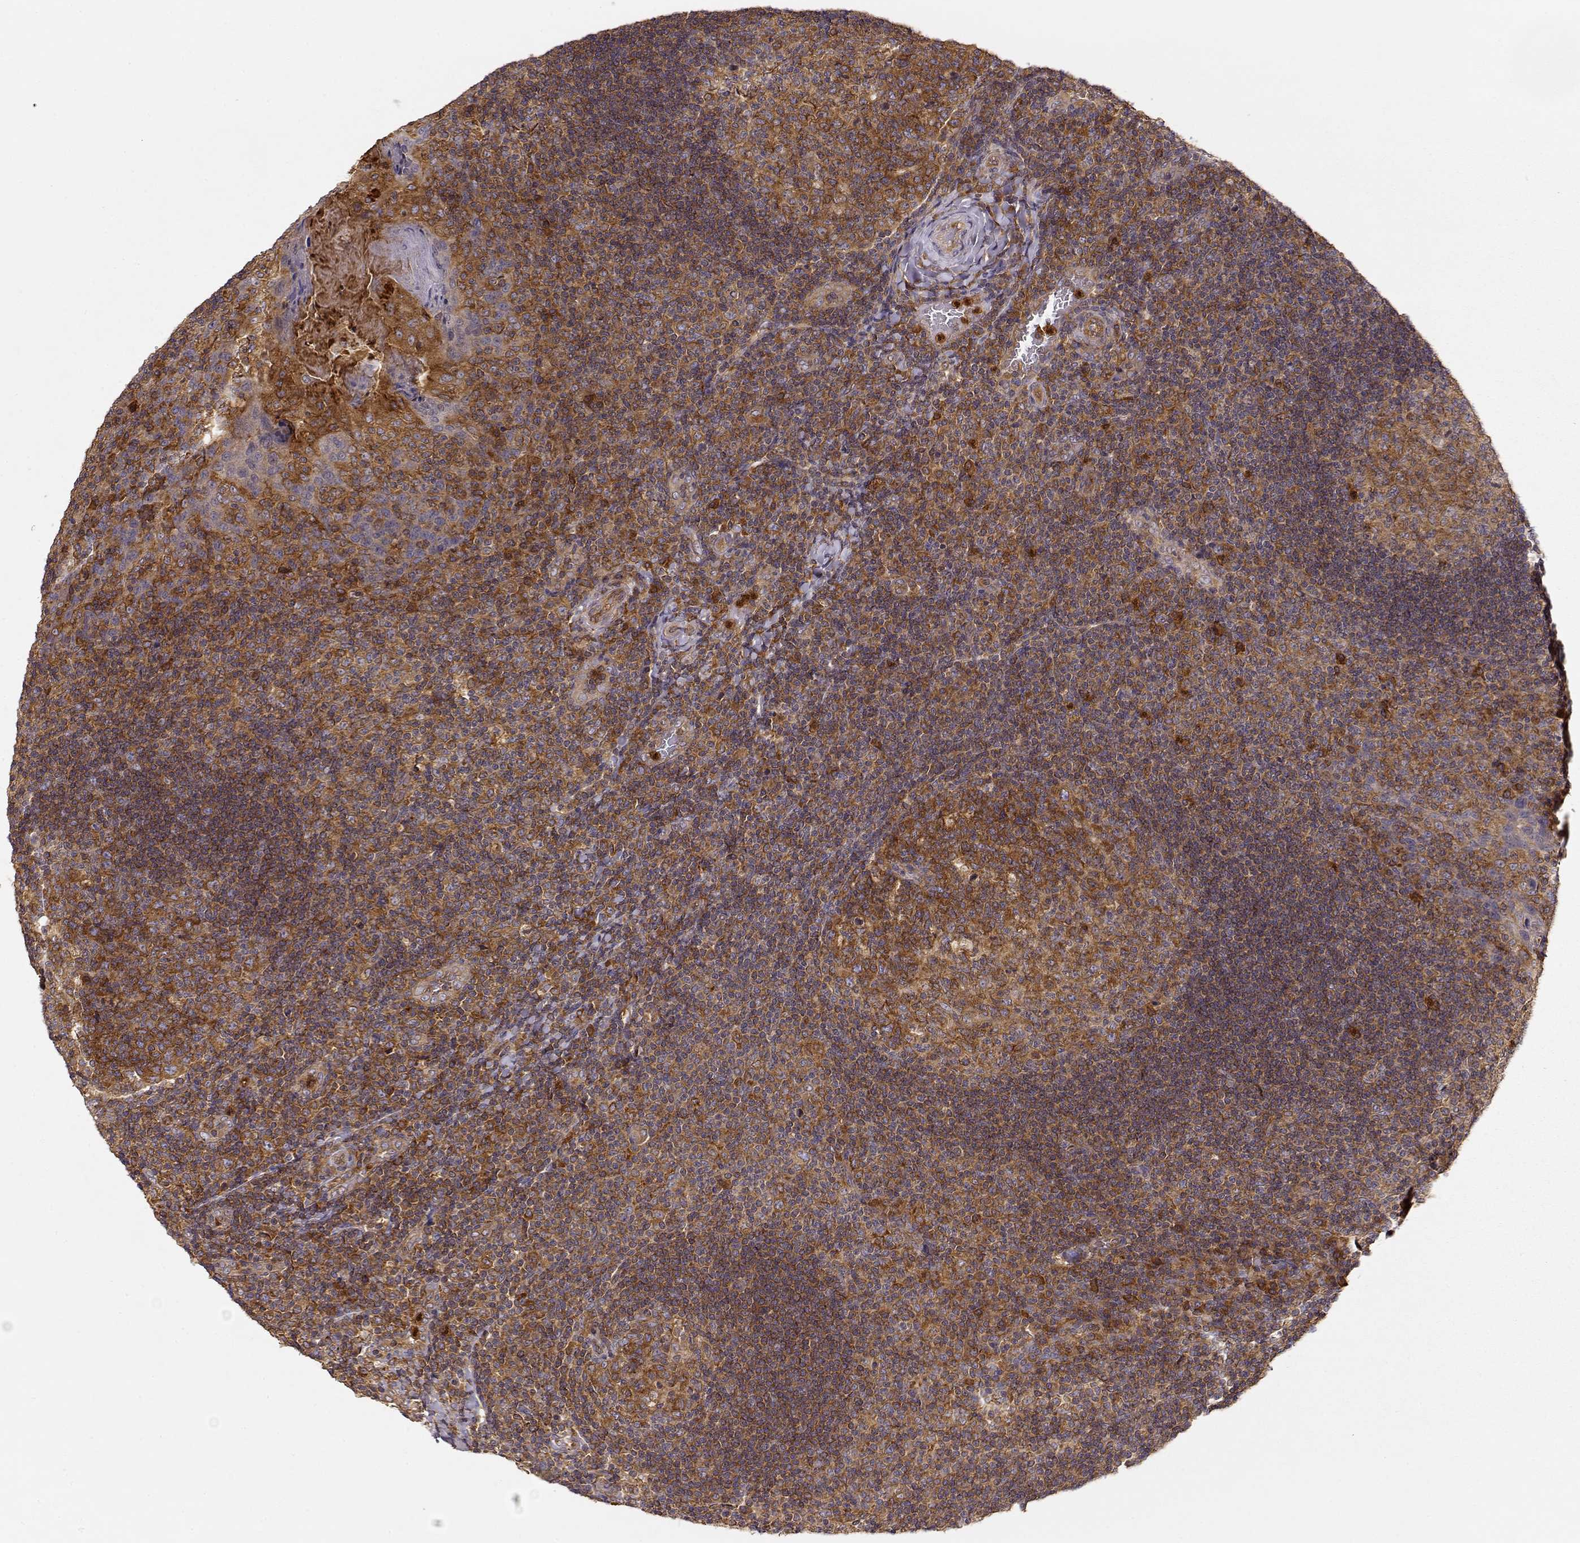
{"staining": {"intensity": "strong", "quantity": "25%-75%", "location": "cytoplasmic/membranous"}, "tissue": "tonsil", "cell_type": "Germinal center cells", "image_type": "normal", "snomed": [{"axis": "morphology", "description": "Normal tissue, NOS"}, {"axis": "topography", "description": "Tonsil"}], "caption": "Strong cytoplasmic/membranous expression for a protein is identified in approximately 25%-75% of germinal center cells of benign tonsil using IHC.", "gene": "ARHGEF2", "patient": {"sex": "male", "age": 17}}